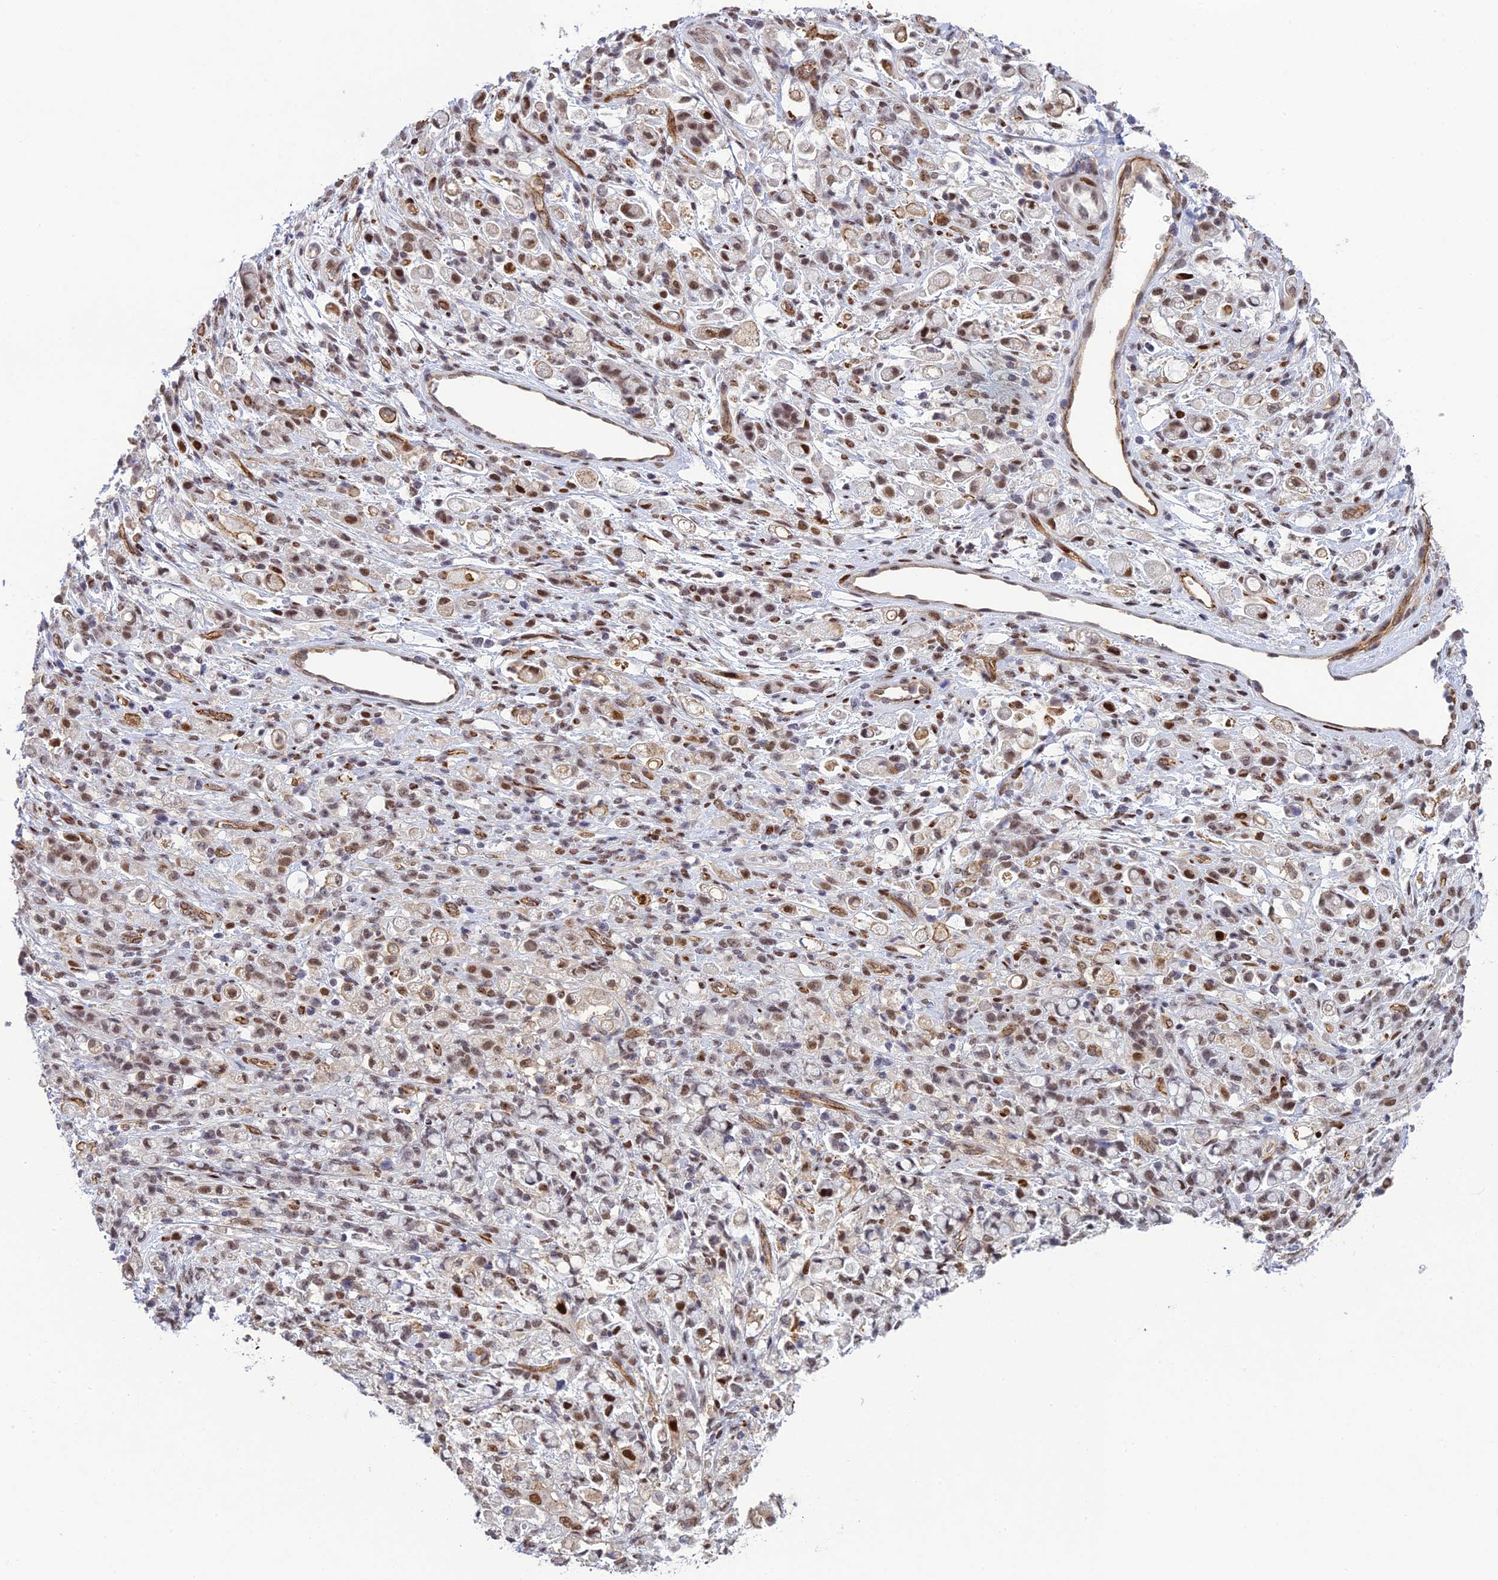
{"staining": {"intensity": "moderate", "quantity": ">75%", "location": "nuclear"}, "tissue": "stomach cancer", "cell_type": "Tumor cells", "image_type": "cancer", "snomed": [{"axis": "morphology", "description": "Adenocarcinoma, NOS"}, {"axis": "topography", "description": "Stomach"}], "caption": "This micrograph shows stomach cancer stained with immunohistochemistry to label a protein in brown. The nuclear of tumor cells show moderate positivity for the protein. Nuclei are counter-stained blue.", "gene": "RANBP3", "patient": {"sex": "female", "age": 60}}